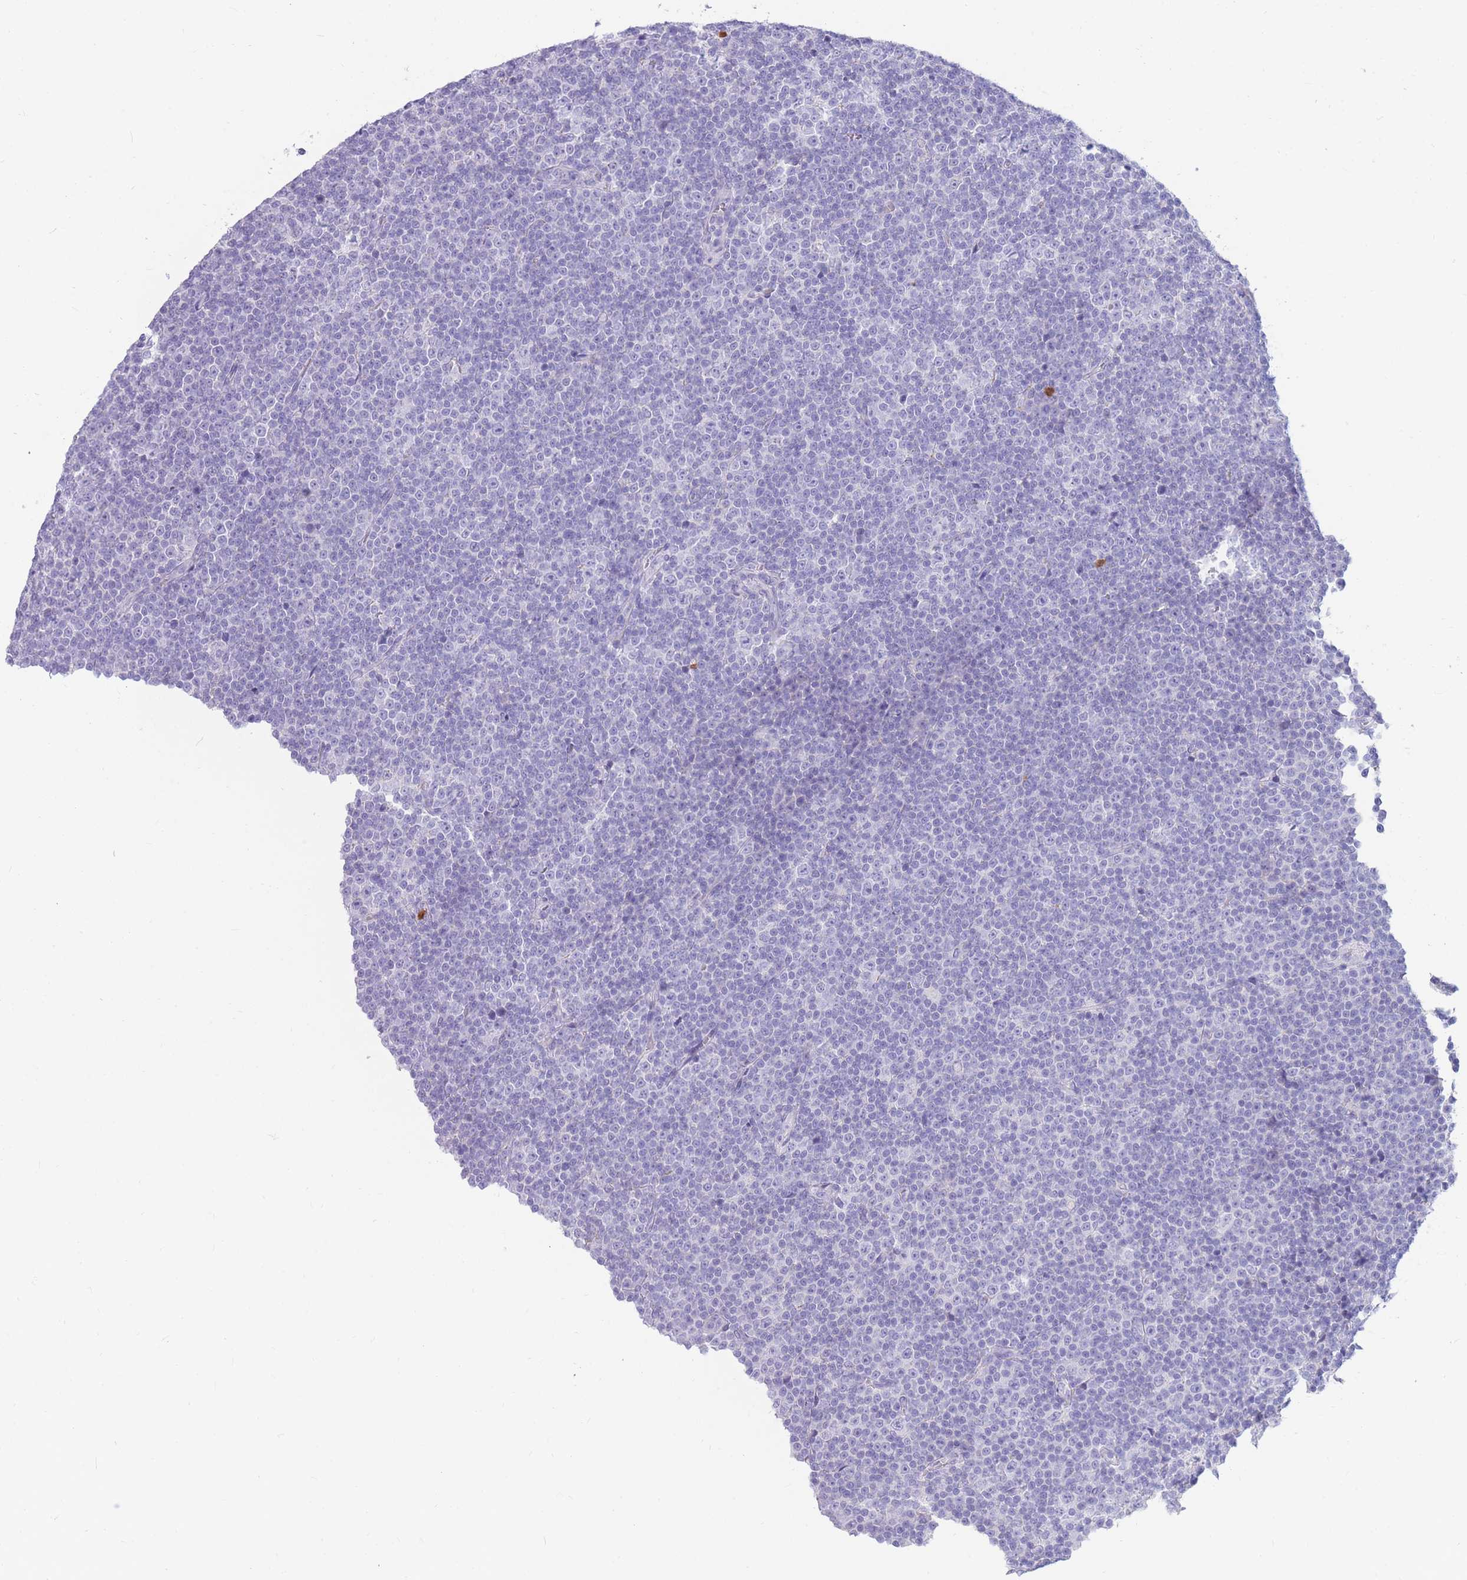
{"staining": {"intensity": "negative", "quantity": "none", "location": "none"}, "tissue": "lymphoma", "cell_type": "Tumor cells", "image_type": "cancer", "snomed": [{"axis": "morphology", "description": "Malignant lymphoma, non-Hodgkin's type, Low grade"}, {"axis": "topography", "description": "Lymph node"}], "caption": "Human lymphoma stained for a protein using immunohistochemistry (IHC) demonstrates no staining in tumor cells.", "gene": "TPSAB1", "patient": {"sex": "female", "age": 67}}